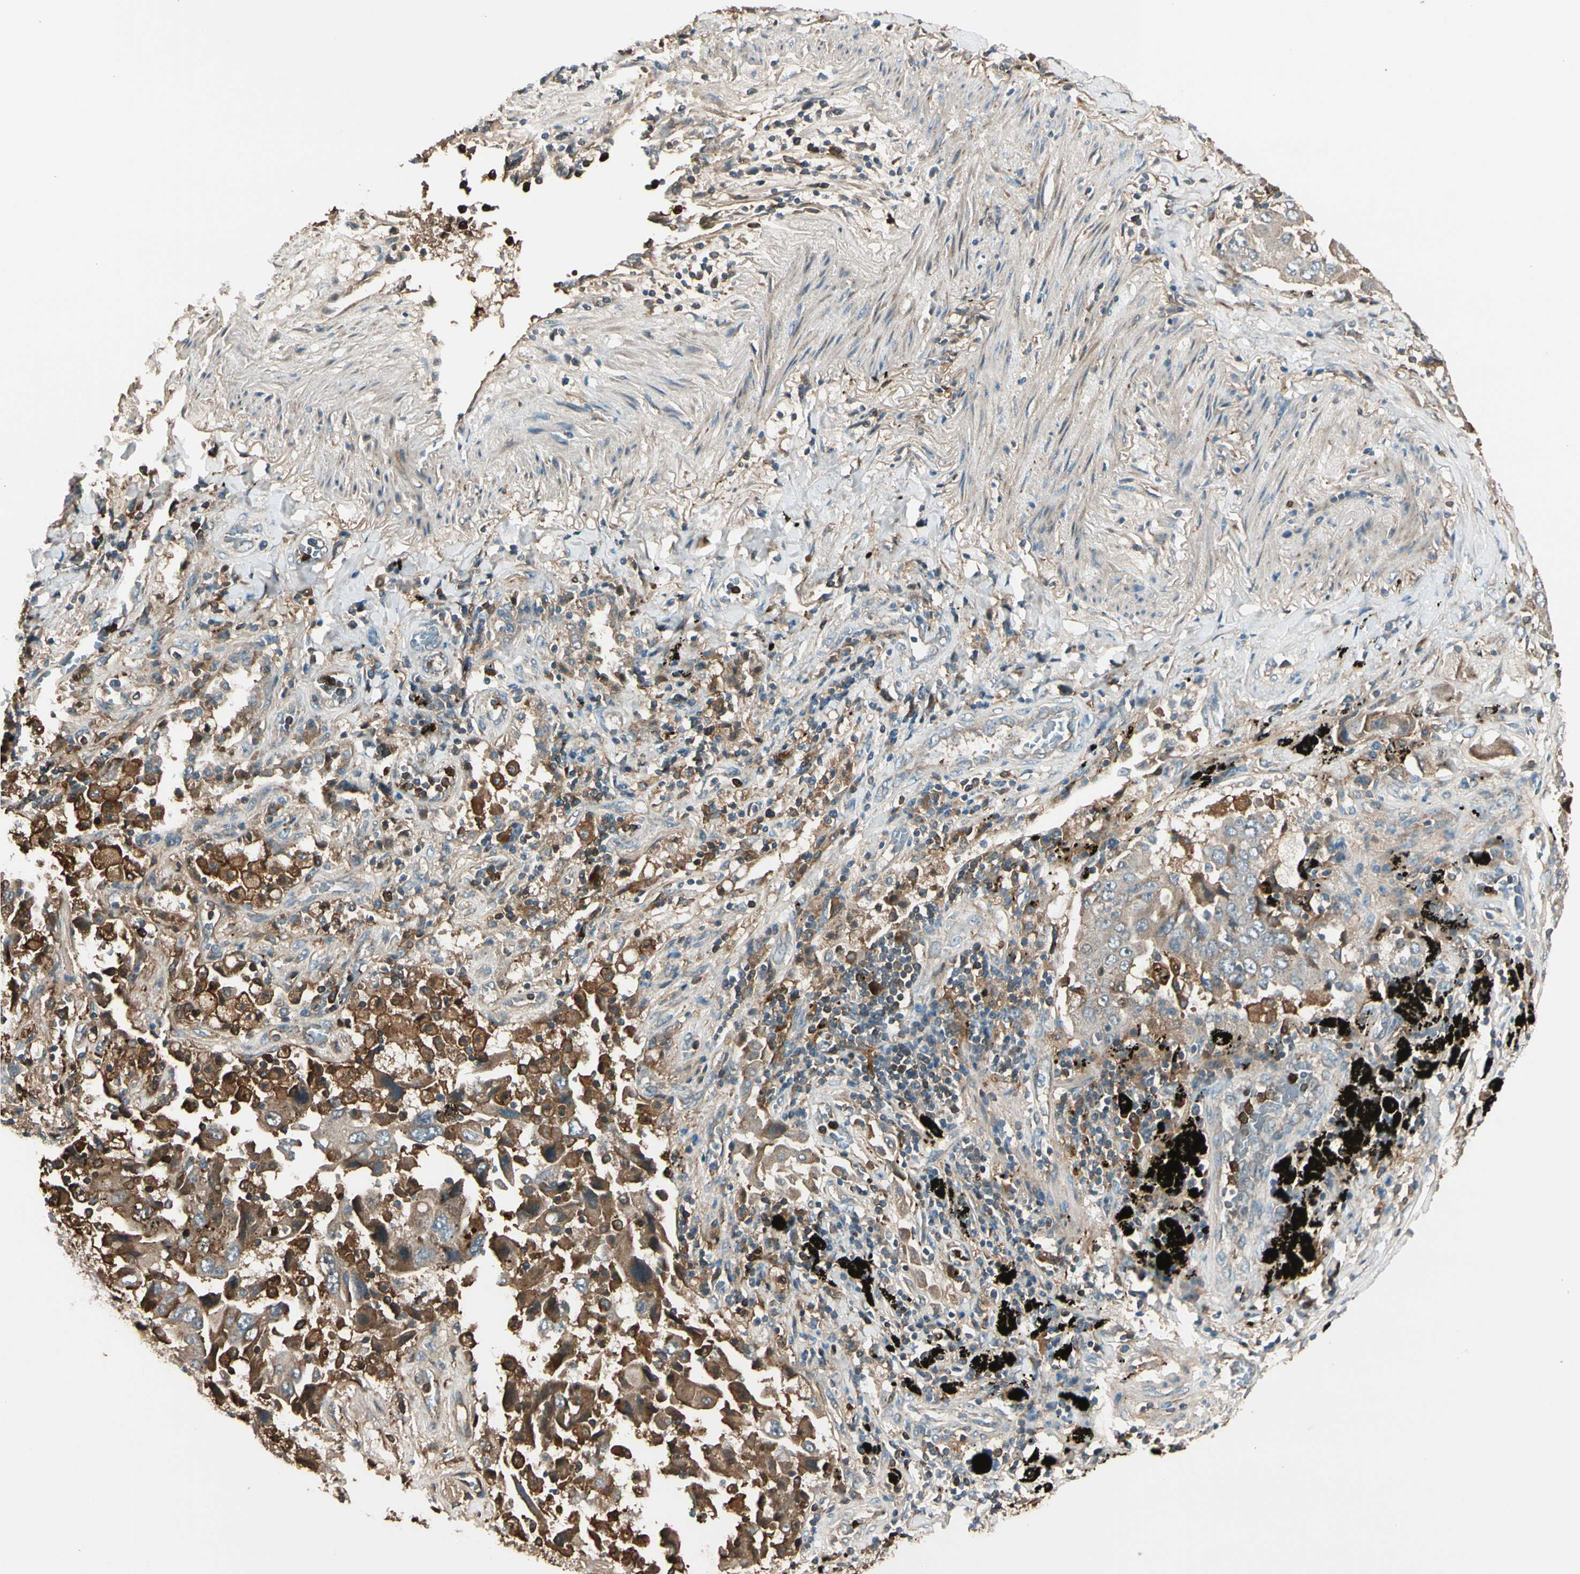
{"staining": {"intensity": "moderate", "quantity": "25%-75%", "location": "cytoplasmic/membranous"}, "tissue": "lung cancer", "cell_type": "Tumor cells", "image_type": "cancer", "snomed": [{"axis": "morphology", "description": "Adenocarcinoma, NOS"}, {"axis": "topography", "description": "Lung"}], "caption": "Human lung cancer (adenocarcinoma) stained with a brown dye reveals moderate cytoplasmic/membranous positive expression in about 25%-75% of tumor cells.", "gene": "STX11", "patient": {"sex": "female", "age": 65}}